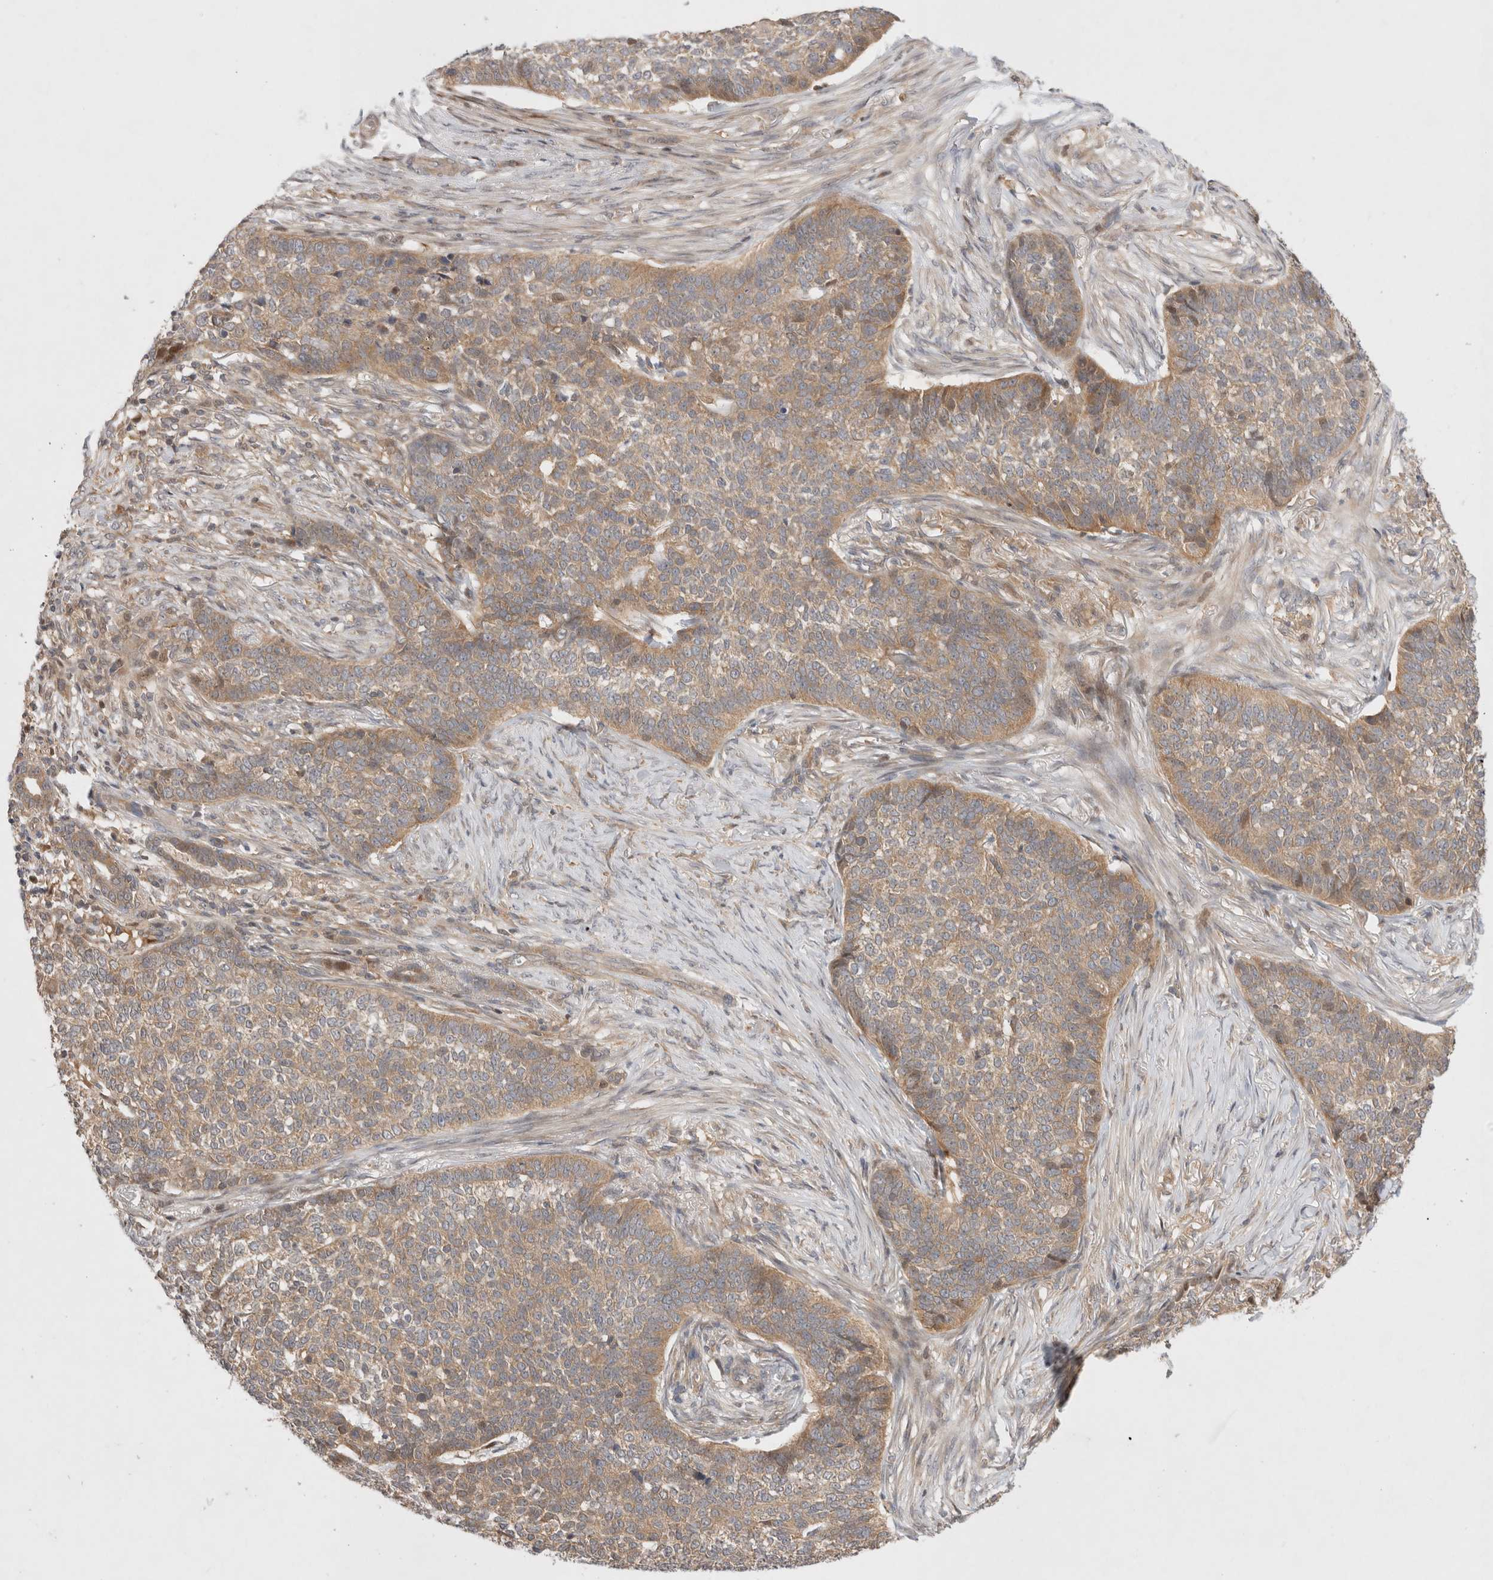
{"staining": {"intensity": "weak", "quantity": ">75%", "location": "cytoplasmic/membranous"}, "tissue": "skin cancer", "cell_type": "Tumor cells", "image_type": "cancer", "snomed": [{"axis": "morphology", "description": "Basal cell carcinoma"}, {"axis": "topography", "description": "Skin"}], "caption": "IHC staining of skin cancer, which demonstrates low levels of weak cytoplasmic/membranous positivity in approximately >75% of tumor cells indicating weak cytoplasmic/membranous protein positivity. The staining was performed using DAB (3,3'-diaminobenzidine) (brown) for protein detection and nuclei were counterstained in hematoxylin (blue).", "gene": "HTT", "patient": {"sex": "male", "age": 85}}